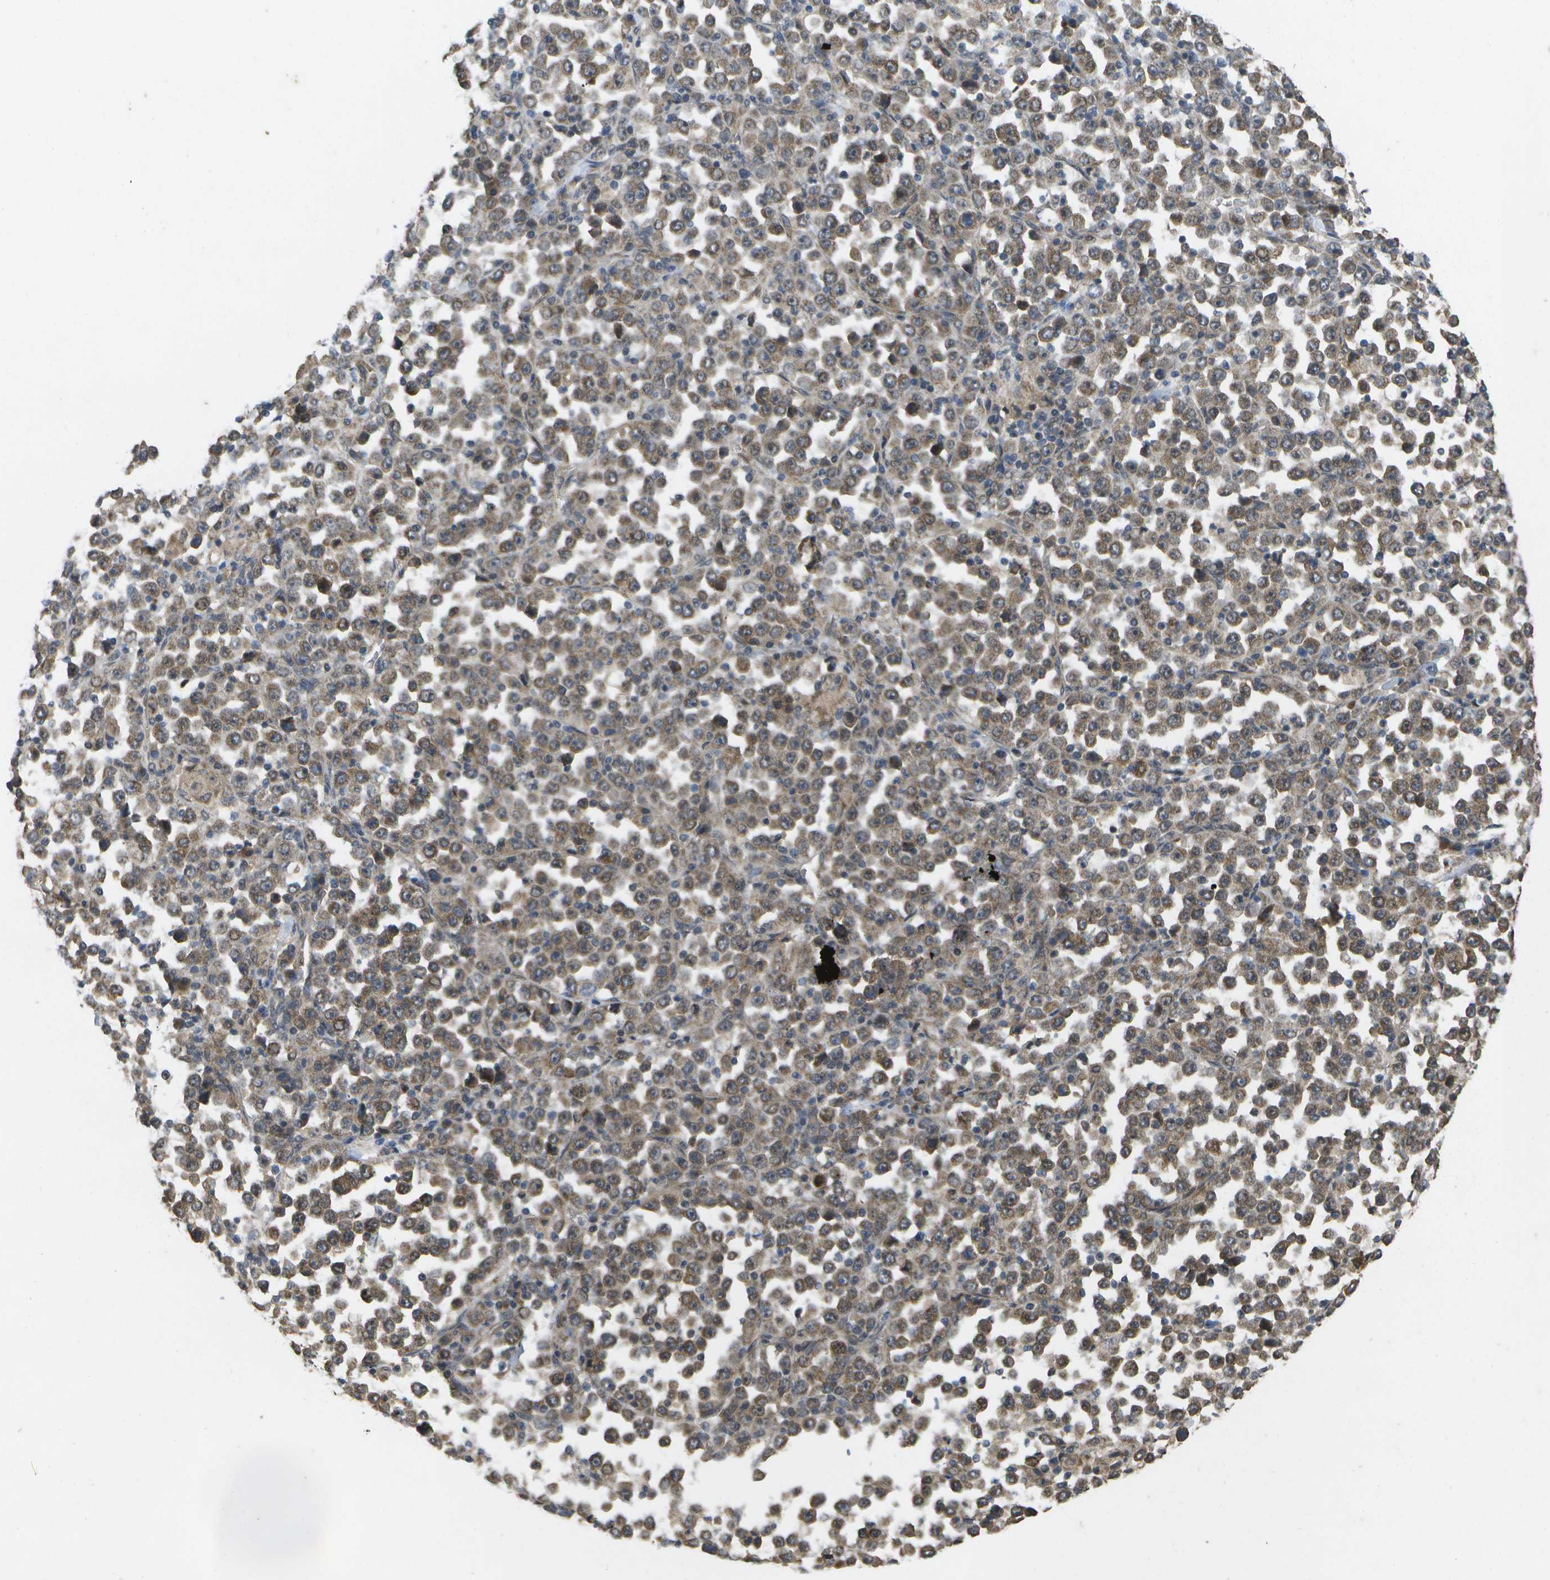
{"staining": {"intensity": "moderate", "quantity": ">75%", "location": "cytoplasmic/membranous"}, "tissue": "stomach cancer", "cell_type": "Tumor cells", "image_type": "cancer", "snomed": [{"axis": "morphology", "description": "Normal tissue, NOS"}, {"axis": "morphology", "description": "Adenocarcinoma, NOS"}, {"axis": "topography", "description": "Stomach, upper"}, {"axis": "topography", "description": "Stomach"}], "caption": "Protein expression analysis of stomach cancer shows moderate cytoplasmic/membranous expression in approximately >75% of tumor cells.", "gene": "ALAS1", "patient": {"sex": "male", "age": 59}}